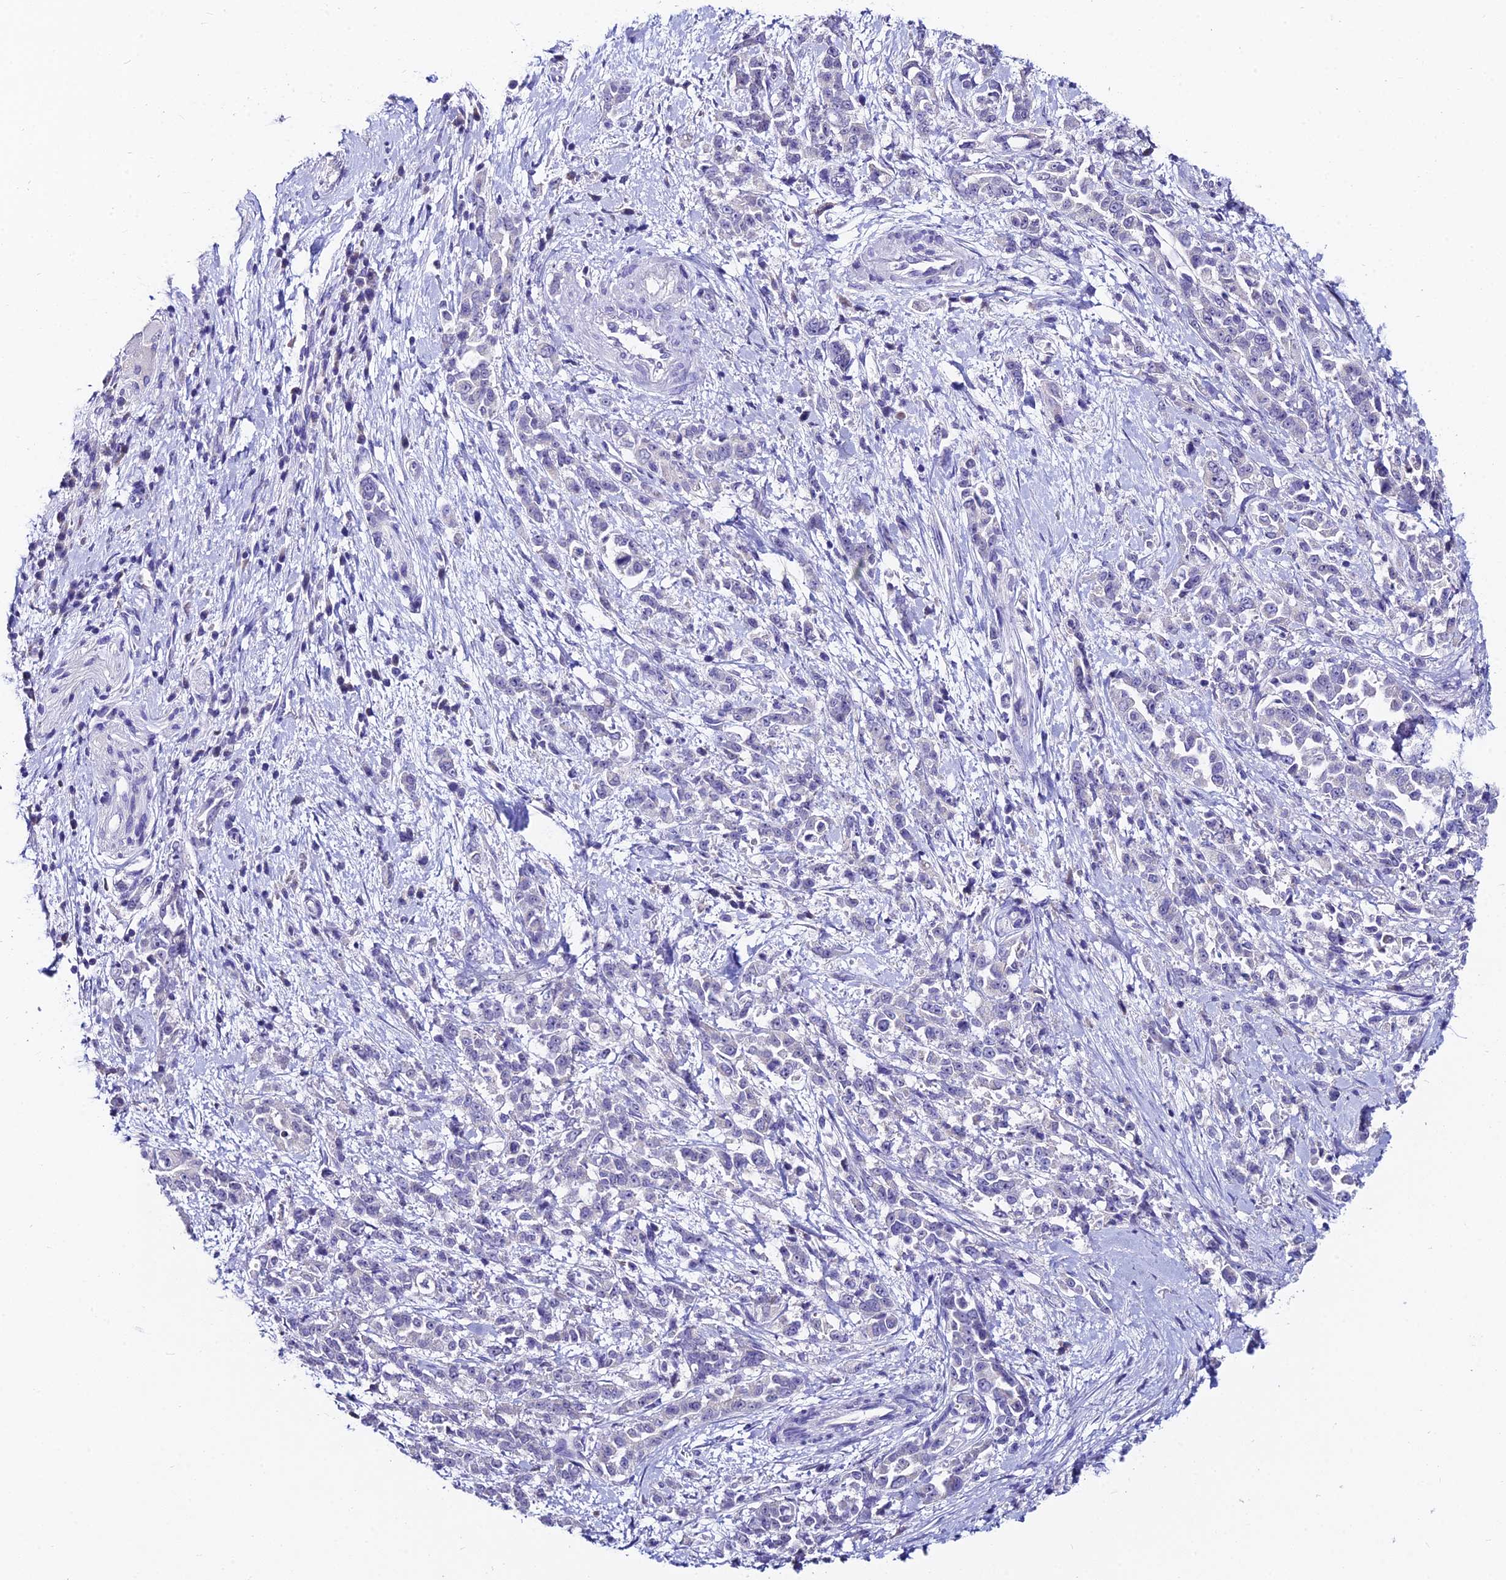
{"staining": {"intensity": "negative", "quantity": "none", "location": "none"}, "tissue": "pancreatic cancer", "cell_type": "Tumor cells", "image_type": "cancer", "snomed": [{"axis": "morphology", "description": "Normal tissue, NOS"}, {"axis": "morphology", "description": "Adenocarcinoma, NOS"}, {"axis": "topography", "description": "Pancreas"}], "caption": "Immunohistochemistry (IHC) of human pancreatic cancer (adenocarcinoma) demonstrates no expression in tumor cells.", "gene": "LGALS7", "patient": {"sex": "female", "age": 64}}